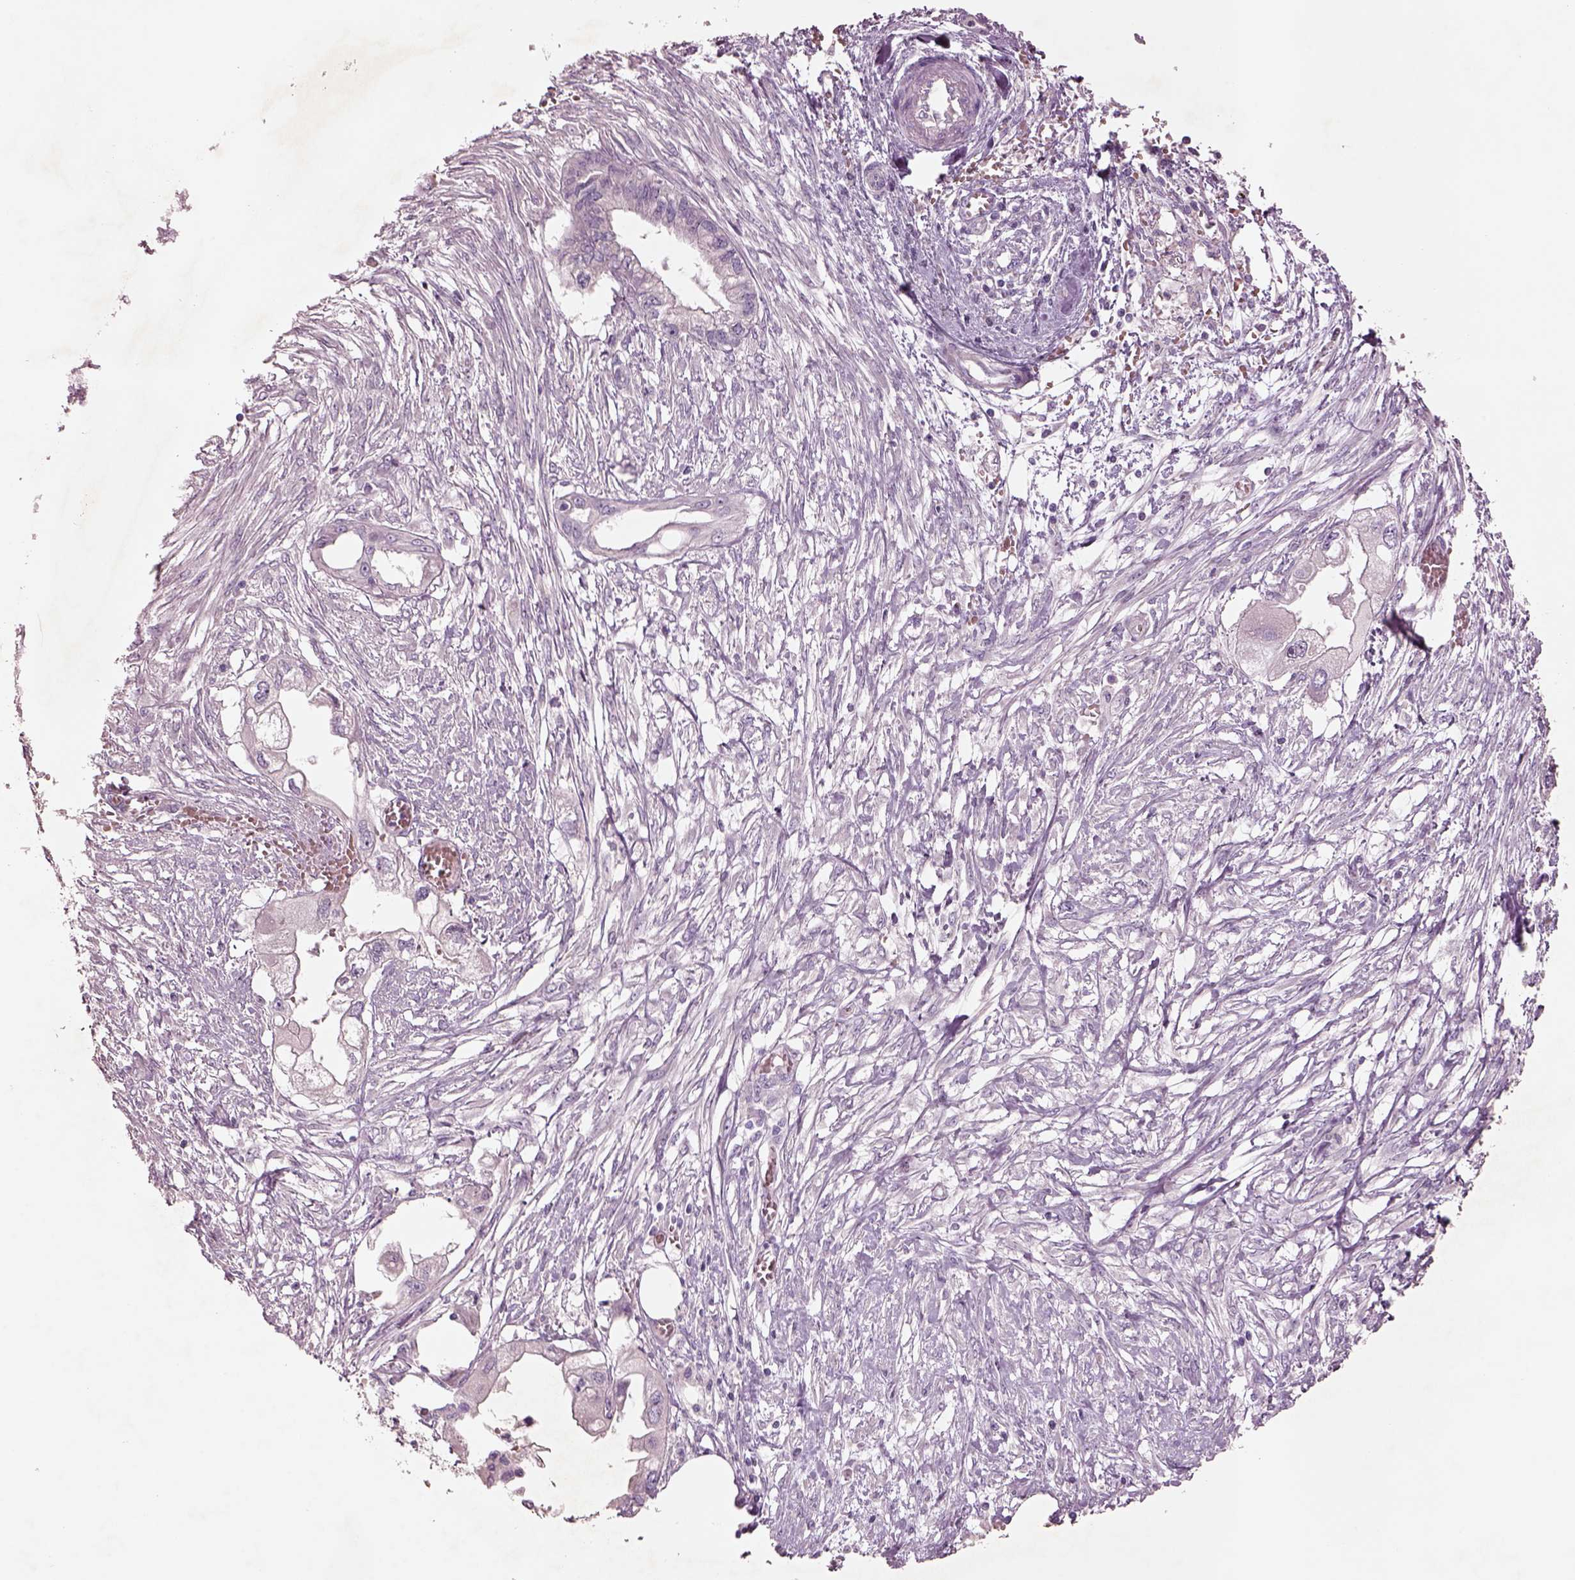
{"staining": {"intensity": "negative", "quantity": "none", "location": "none"}, "tissue": "endometrial cancer", "cell_type": "Tumor cells", "image_type": "cancer", "snomed": [{"axis": "morphology", "description": "Adenocarcinoma, NOS"}, {"axis": "morphology", "description": "Adenocarcinoma, metastatic, NOS"}, {"axis": "topography", "description": "Adipose tissue"}, {"axis": "topography", "description": "Endometrium"}], "caption": "The histopathology image demonstrates no staining of tumor cells in endometrial cancer (adenocarcinoma).", "gene": "DUOXA2", "patient": {"sex": "female", "age": 67}}